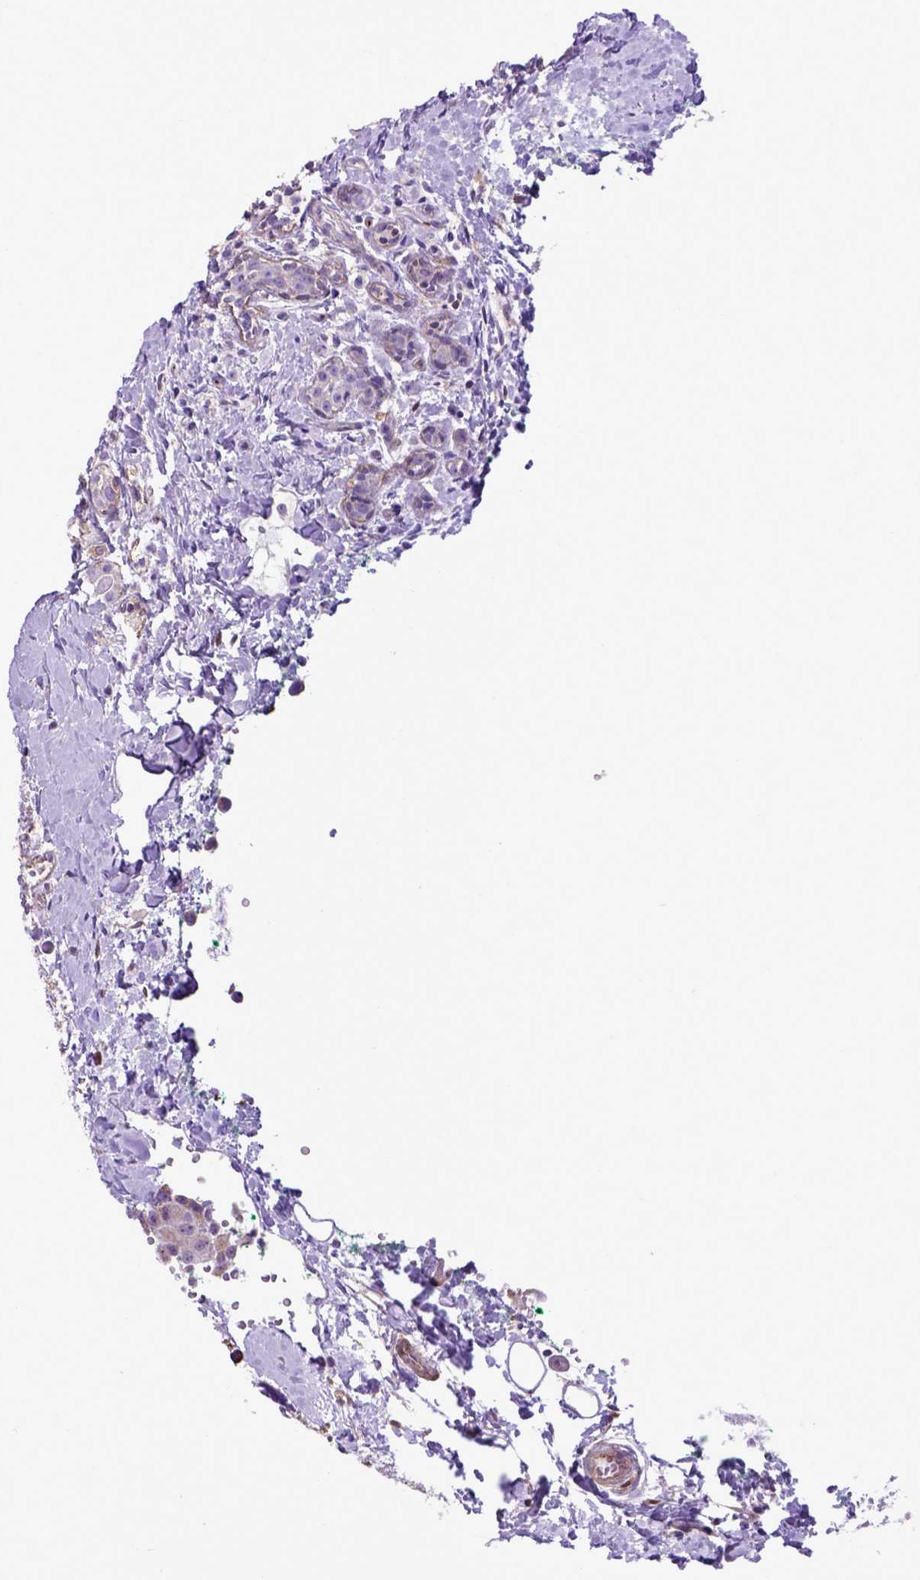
{"staining": {"intensity": "negative", "quantity": "none", "location": "none"}, "tissue": "breast cancer", "cell_type": "Tumor cells", "image_type": "cancer", "snomed": [{"axis": "morphology", "description": "Duct carcinoma"}, {"axis": "topography", "description": "Breast"}], "caption": "There is no significant staining in tumor cells of breast intraductal carcinoma.", "gene": "ASAH2", "patient": {"sex": "female", "age": 43}}